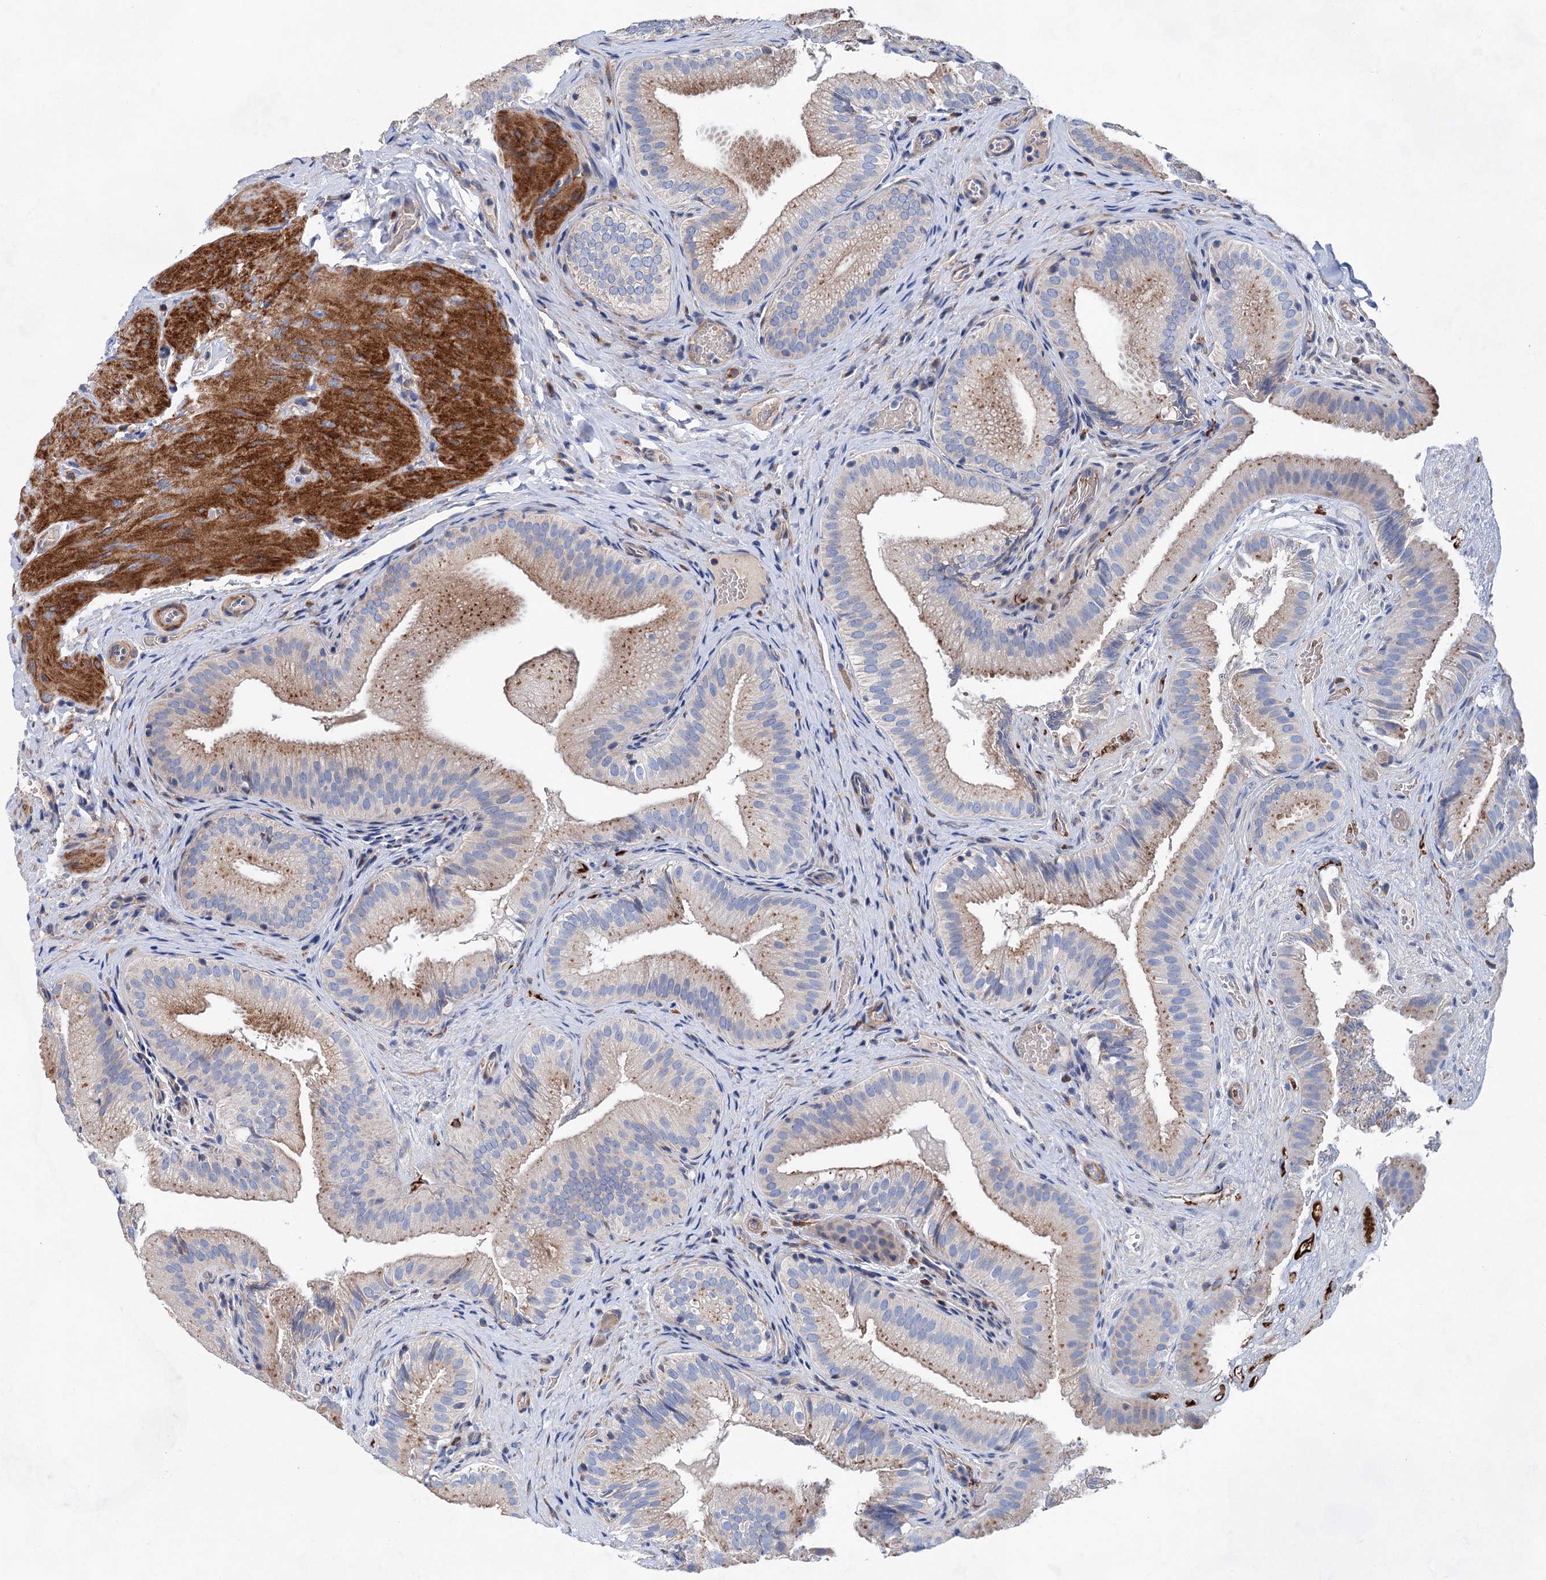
{"staining": {"intensity": "strong", "quantity": "25%-75%", "location": "cytoplasmic/membranous"}, "tissue": "gallbladder", "cell_type": "Glandular cells", "image_type": "normal", "snomed": [{"axis": "morphology", "description": "Normal tissue, NOS"}, {"axis": "topography", "description": "Gallbladder"}], "caption": "Immunohistochemical staining of normal gallbladder shows high levels of strong cytoplasmic/membranous positivity in approximately 25%-75% of glandular cells.", "gene": "GPR155", "patient": {"sex": "female", "age": 30}}